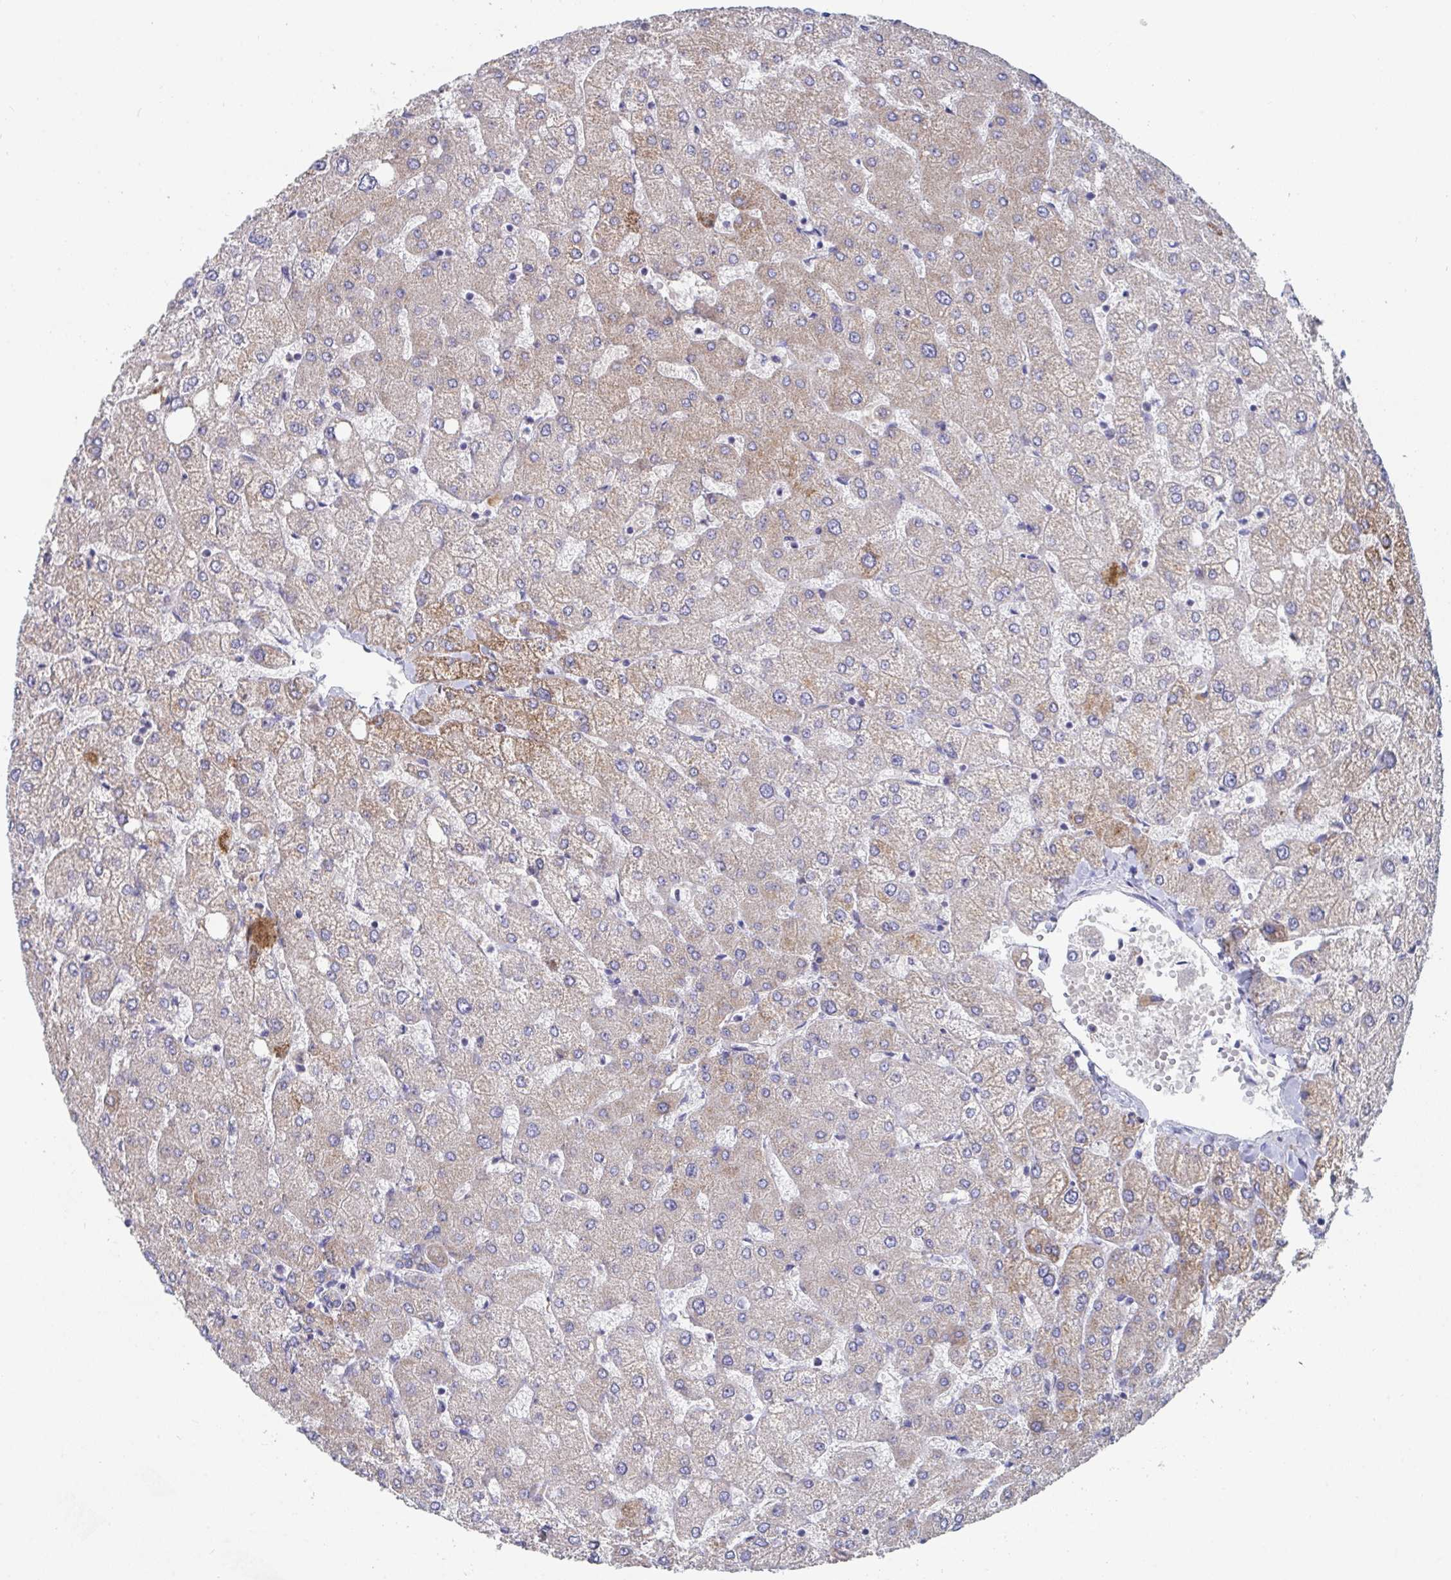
{"staining": {"intensity": "negative", "quantity": "none", "location": "none"}, "tissue": "liver", "cell_type": "Cholangiocytes", "image_type": "normal", "snomed": [{"axis": "morphology", "description": "Normal tissue, NOS"}, {"axis": "topography", "description": "Liver"}], "caption": "Immunohistochemical staining of benign liver shows no significant positivity in cholangiocytes.", "gene": "FAM156A", "patient": {"sex": "female", "age": 54}}